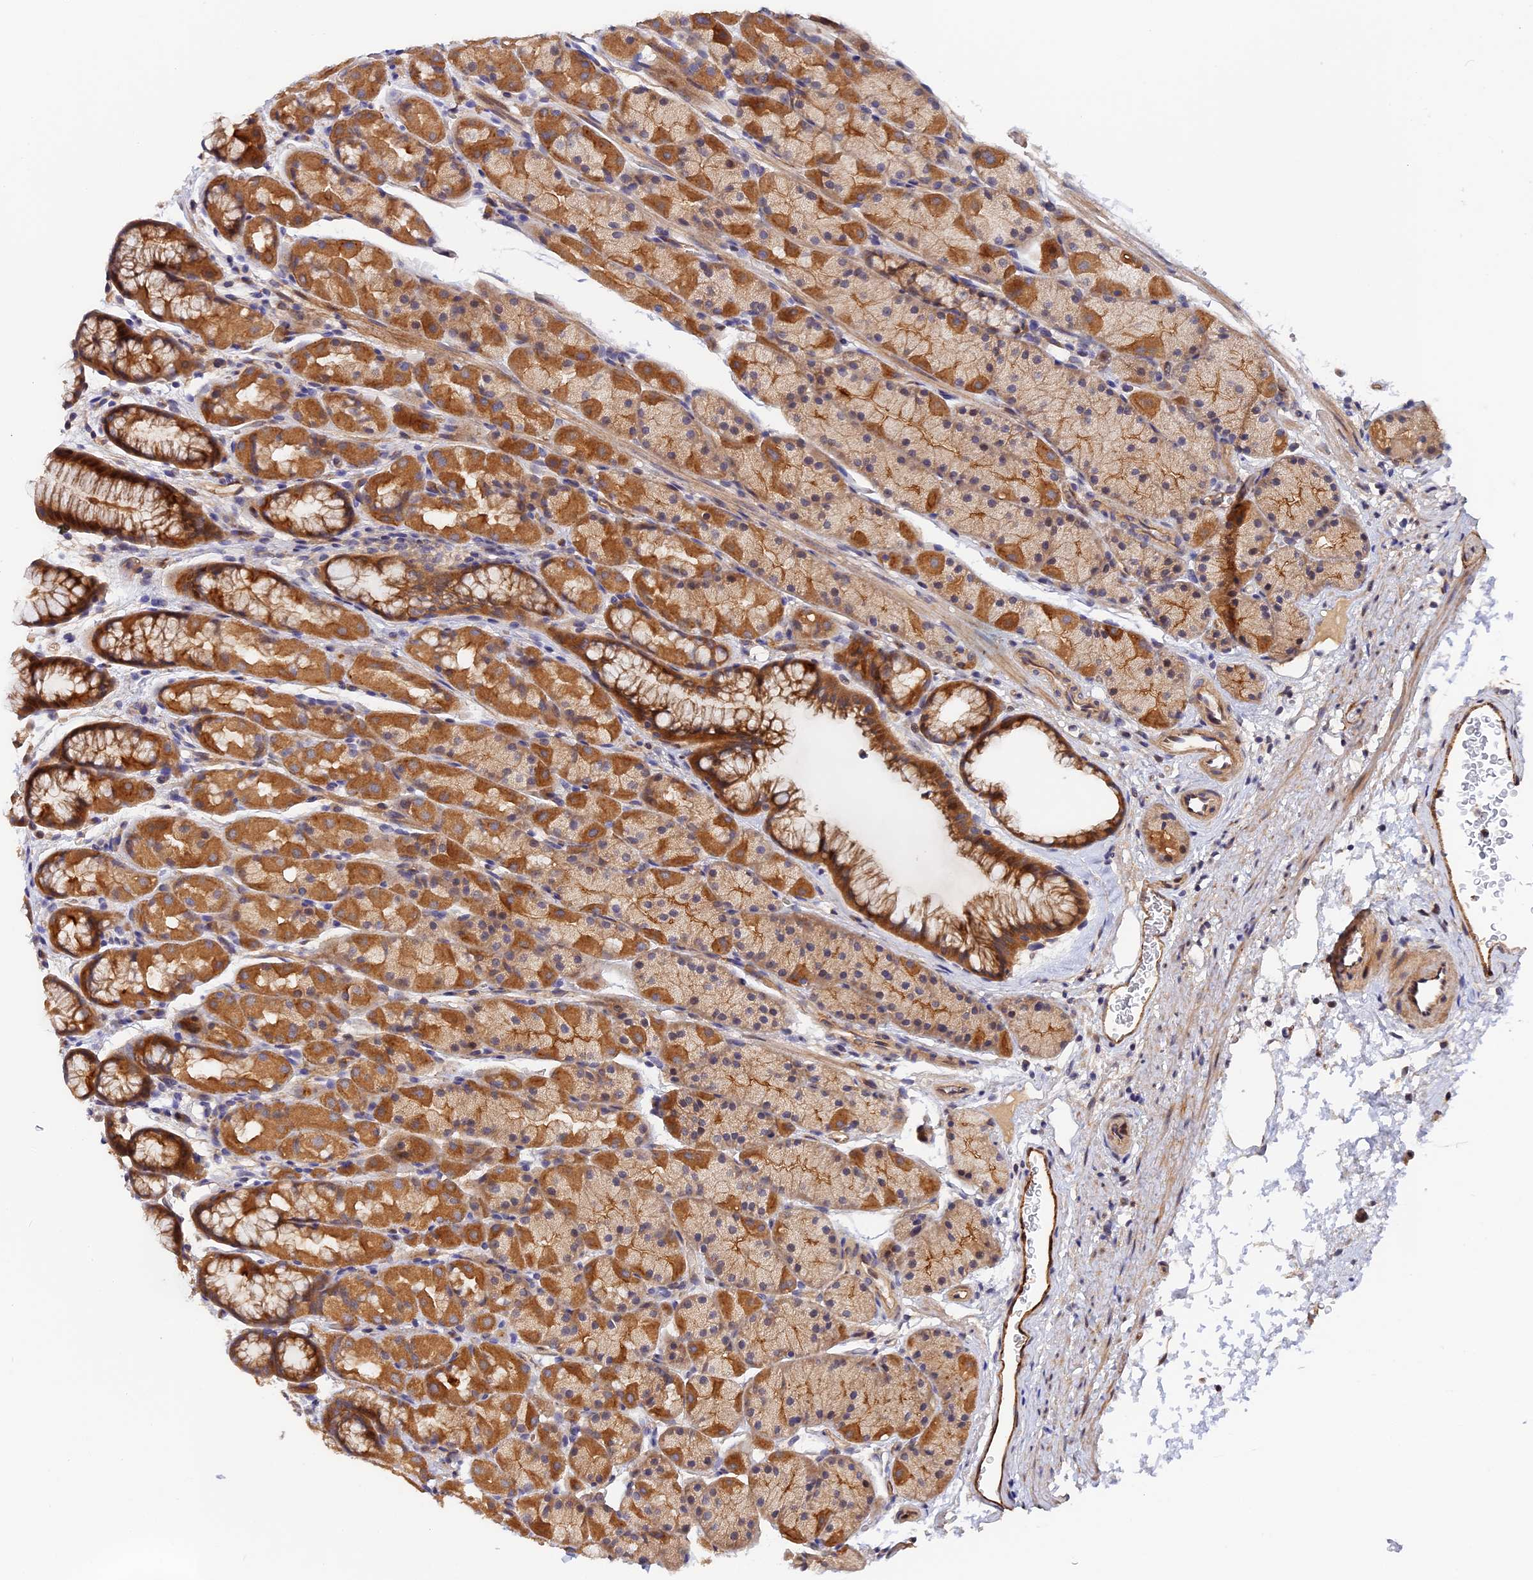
{"staining": {"intensity": "moderate", "quantity": ">75%", "location": "cytoplasmic/membranous"}, "tissue": "stomach", "cell_type": "Glandular cells", "image_type": "normal", "snomed": [{"axis": "morphology", "description": "Normal tissue, NOS"}, {"axis": "topography", "description": "Stomach, upper"}, {"axis": "topography", "description": "Stomach"}], "caption": "Immunohistochemical staining of normal stomach shows medium levels of moderate cytoplasmic/membranous positivity in about >75% of glandular cells. Immunohistochemistry stains the protein in brown and the nuclei are stained blue.", "gene": "MISP3", "patient": {"sex": "male", "age": 47}}